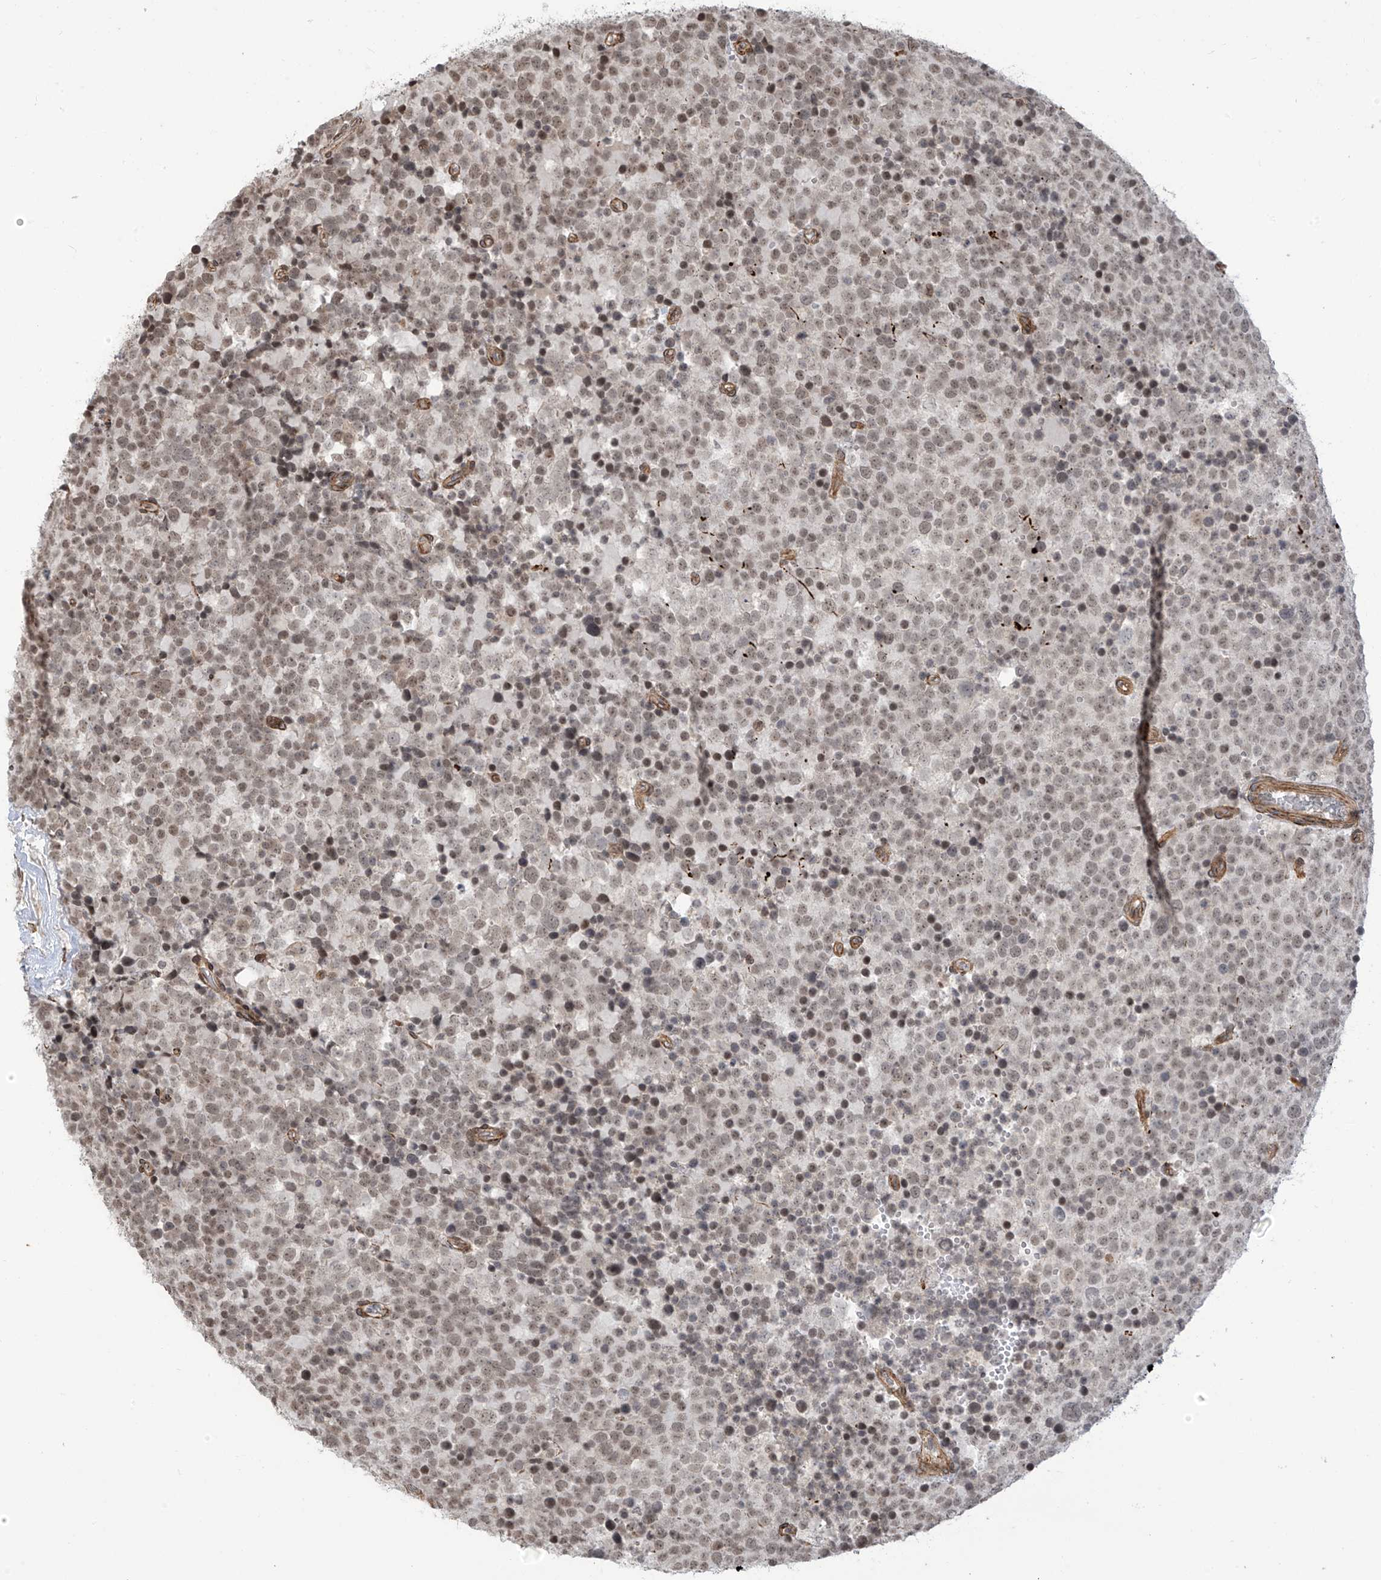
{"staining": {"intensity": "weak", "quantity": ">75%", "location": "nuclear"}, "tissue": "testis cancer", "cell_type": "Tumor cells", "image_type": "cancer", "snomed": [{"axis": "morphology", "description": "Seminoma, NOS"}, {"axis": "topography", "description": "Testis"}], "caption": "Immunohistochemical staining of human seminoma (testis) exhibits weak nuclear protein positivity in approximately >75% of tumor cells. The protein is shown in brown color, while the nuclei are stained blue.", "gene": "METAP1D", "patient": {"sex": "male", "age": 71}}